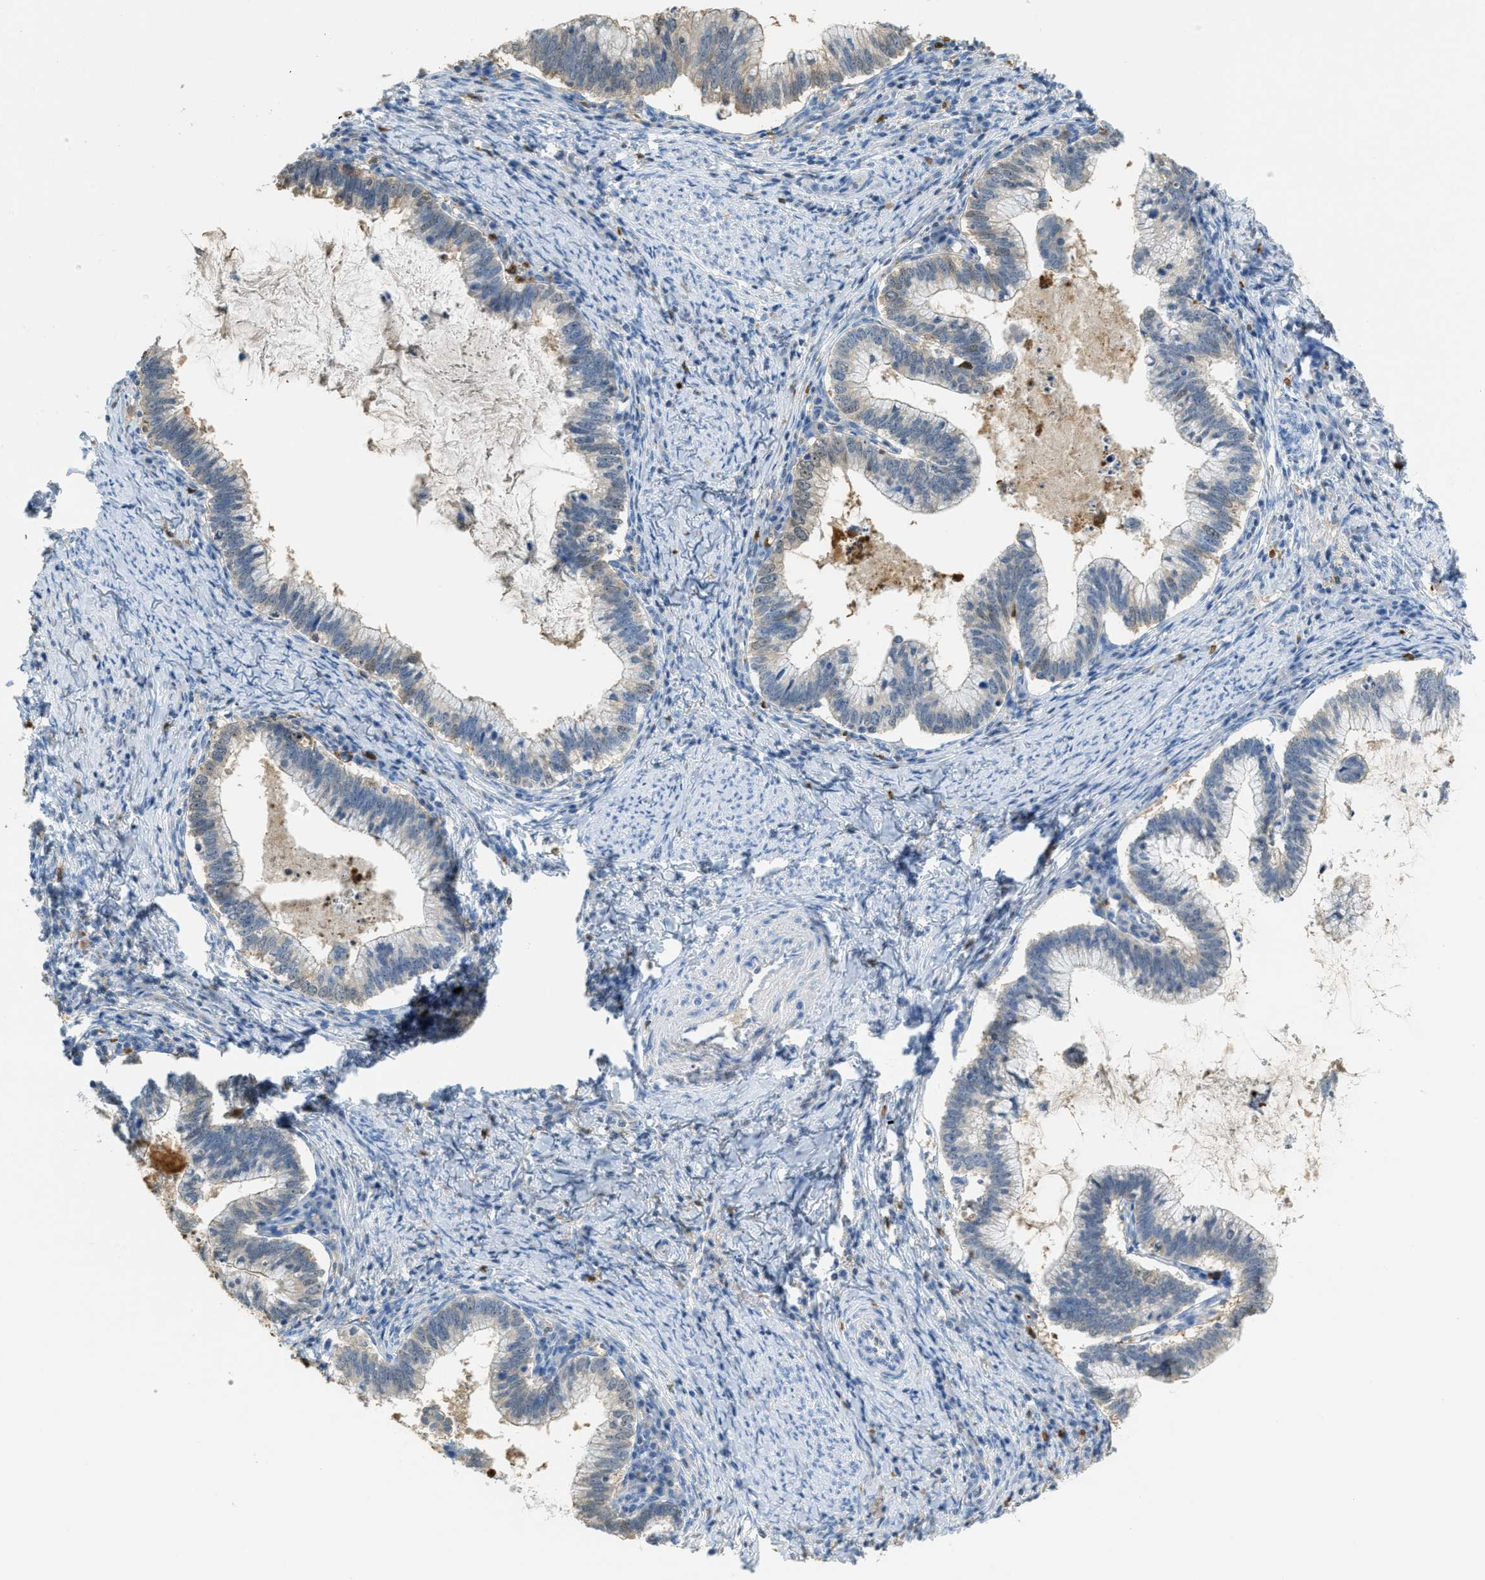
{"staining": {"intensity": "weak", "quantity": "<25%", "location": "cytoplasmic/membranous"}, "tissue": "cervical cancer", "cell_type": "Tumor cells", "image_type": "cancer", "snomed": [{"axis": "morphology", "description": "Adenocarcinoma, NOS"}, {"axis": "topography", "description": "Cervix"}], "caption": "Immunohistochemistry (IHC) image of neoplastic tissue: adenocarcinoma (cervical) stained with DAB displays no significant protein positivity in tumor cells.", "gene": "SERPINB1", "patient": {"sex": "female", "age": 36}}